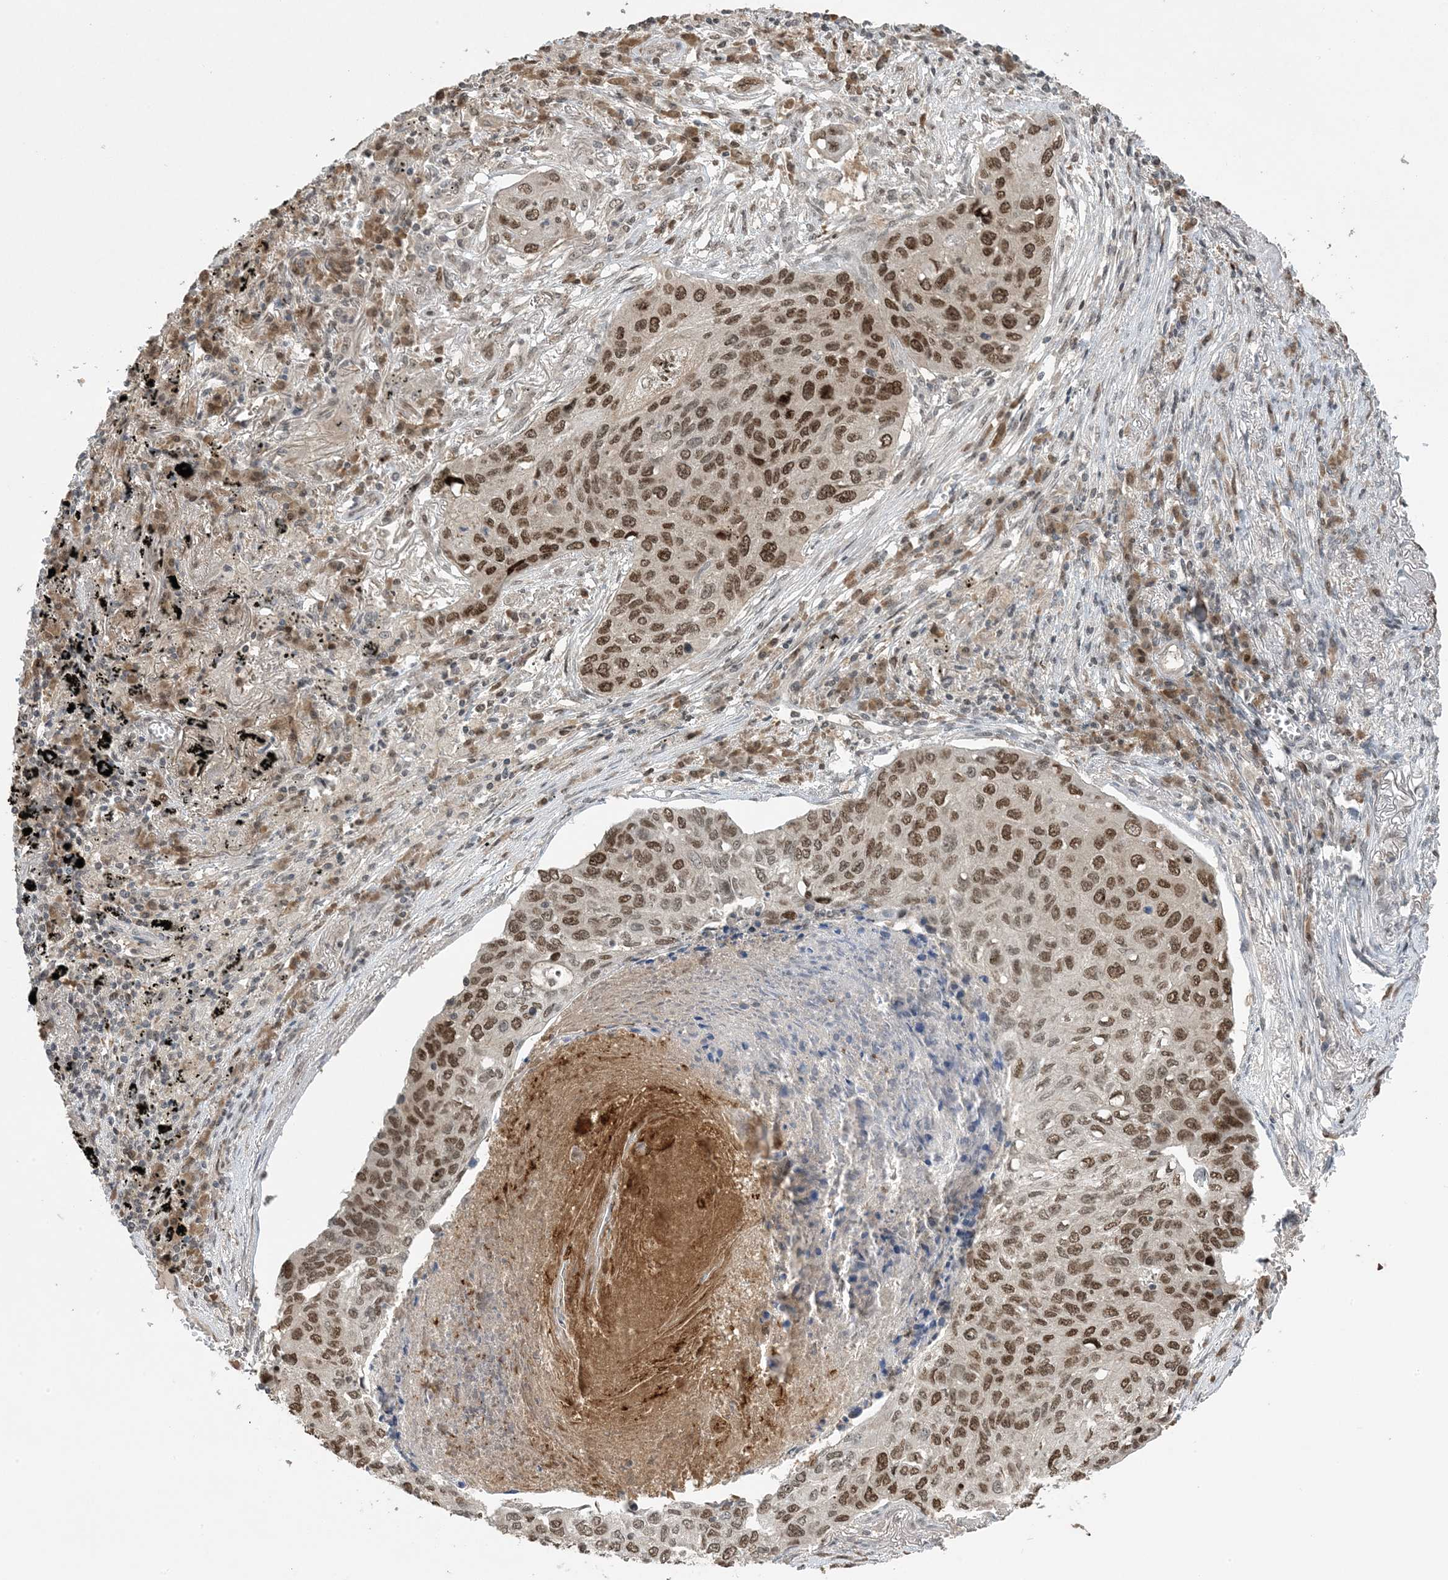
{"staining": {"intensity": "moderate", "quantity": ">75%", "location": "nuclear"}, "tissue": "lung cancer", "cell_type": "Tumor cells", "image_type": "cancer", "snomed": [{"axis": "morphology", "description": "Squamous cell carcinoma, NOS"}, {"axis": "topography", "description": "Lung"}], "caption": "This is a micrograph of immunohistochemistry (IHC) staining of lung cancer (squamous cell carcinoma), which shows moderate positivity in the nuclear of tumor cells.", "gene": "ACYP2", "patient": {"sex": "female", "age": 63}}